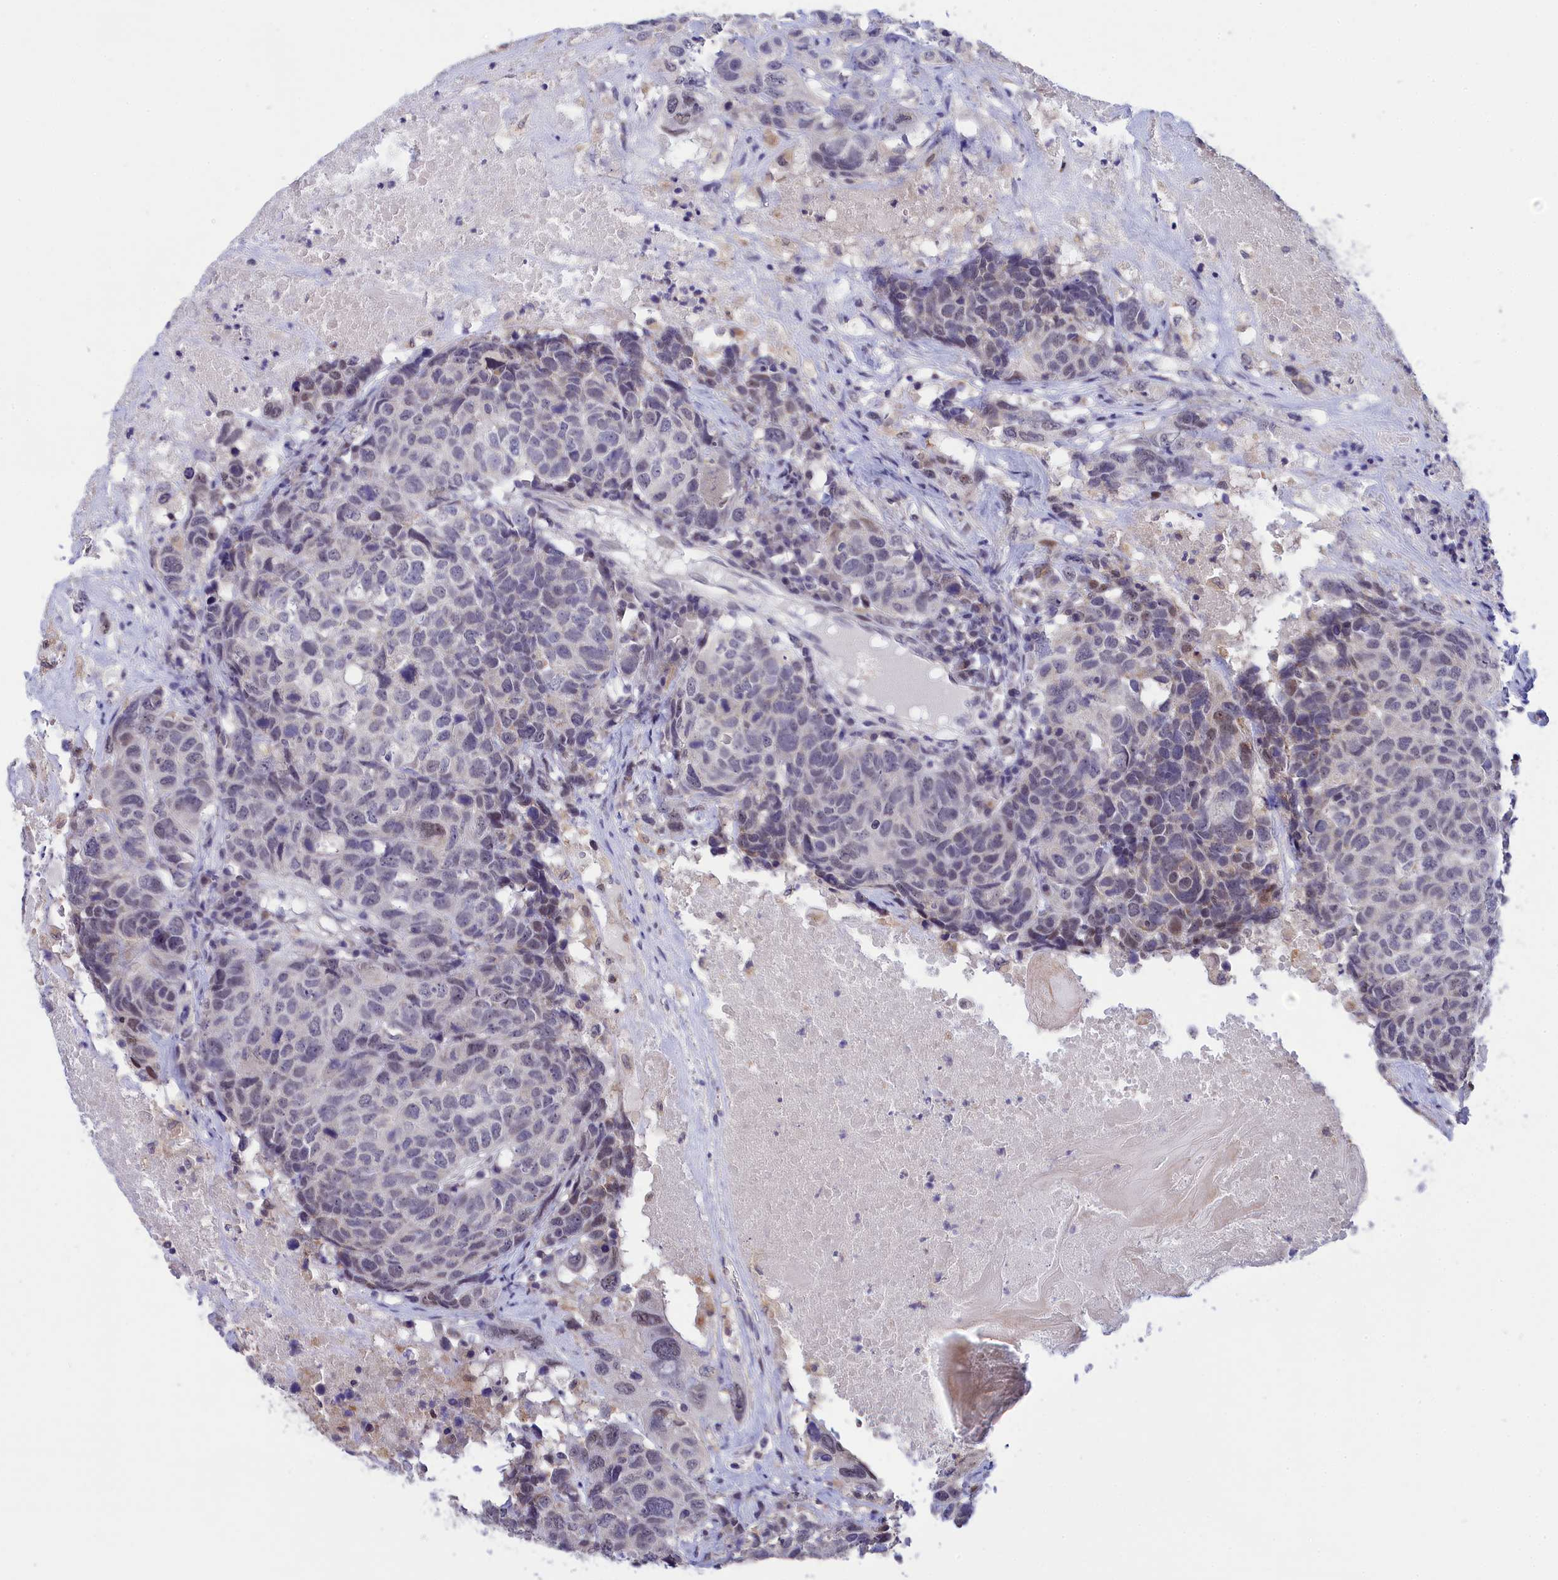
{"staining": {"intensity": "moderate", "quantity": "<25%", "location": "nuclear"}, "tissue": "head and neck cancer", "cell_type": "Tumor cells", "image_type": "cancer", "snomed": [{"axis": "morphology", "description": "Squamous cell carcinoma, NOS"}, {"axis": "topography", "description": "Head-Neck"}], "caption": "Immunohistochemistry (DAB) staining of human head and neck squamous cell carcinoma displays moderate nuclear protein staining in approximately <25% of tumor cells. Using DAB (brown) and hematoxylin (blue) stains, captured at high magnification using brightfield microscopy.", "gene": "KCTD14", "patient": {"sex": "male", "age": 66}}